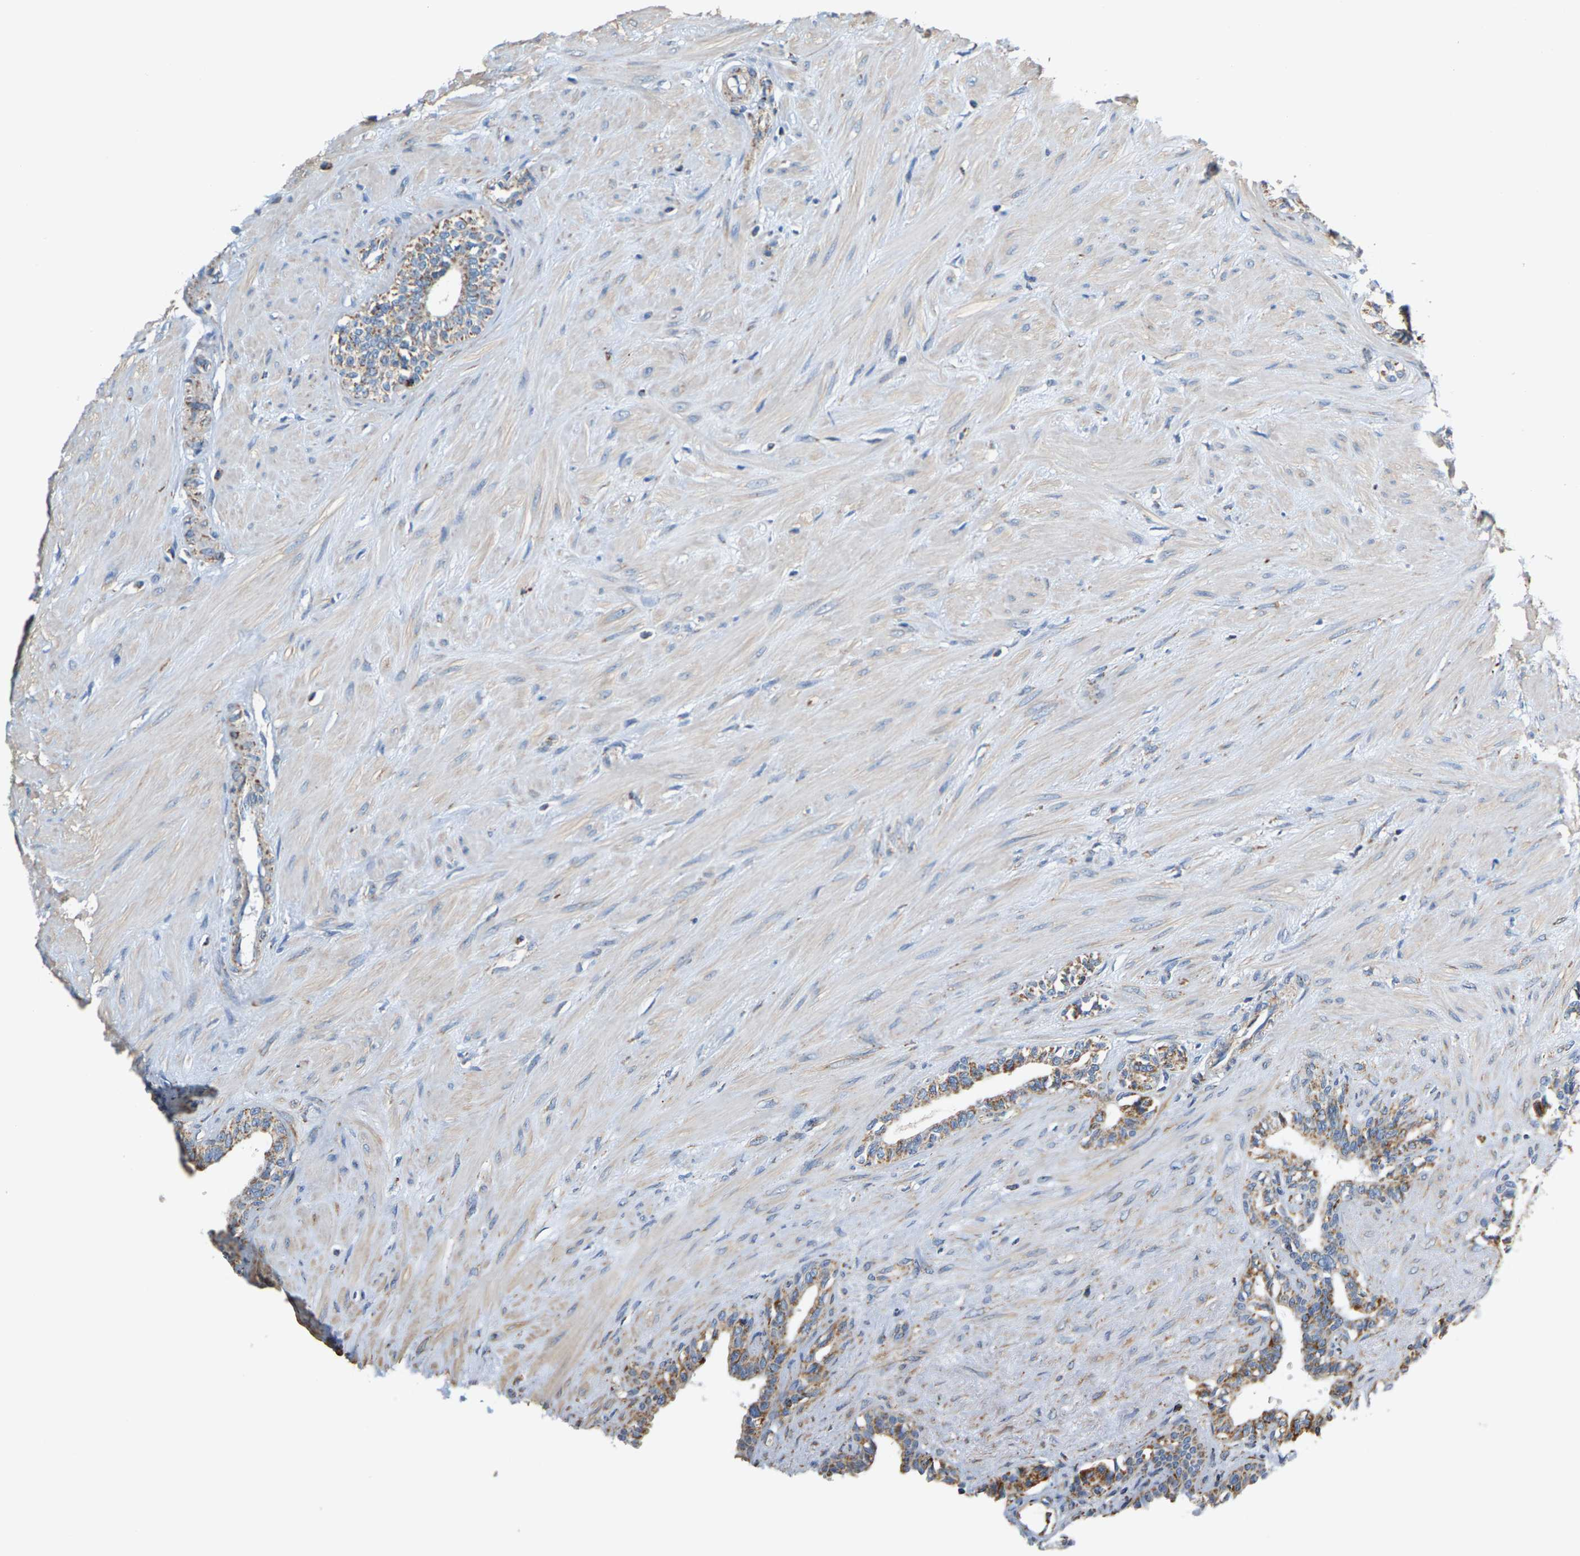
{"staining": {"intensity": "moderate", "quantity": "25%-75%", "location": "cytoplasmic/membranous"}, "tissue": "seminal vesicle", "cell_type": "Glandular cells", "image_type": "normal", "snomed": [{"axis": "morphology", "description": "Normal tissue, NOS"}, {"axis": "morphology", "description": "Adenocarcinoma, High grade"}, {"axis": "topography", "description": "Prostate"}, {"axis": "topography", "description": "Seminal veicle"}], "caption": "Protein analysis of unremarkable seminal vesicle reveals moderate cytoplasmic/membranous positivity in about 25%-75% of glandular cells. (Stains: DAB (3,3'-diaminobenzidine) in brown, nuclei in blue, Microscopy: brightfield microscopy at high magnification).", "gene": "SHMT2", "patient": {"sex": "male", "age": 55}}